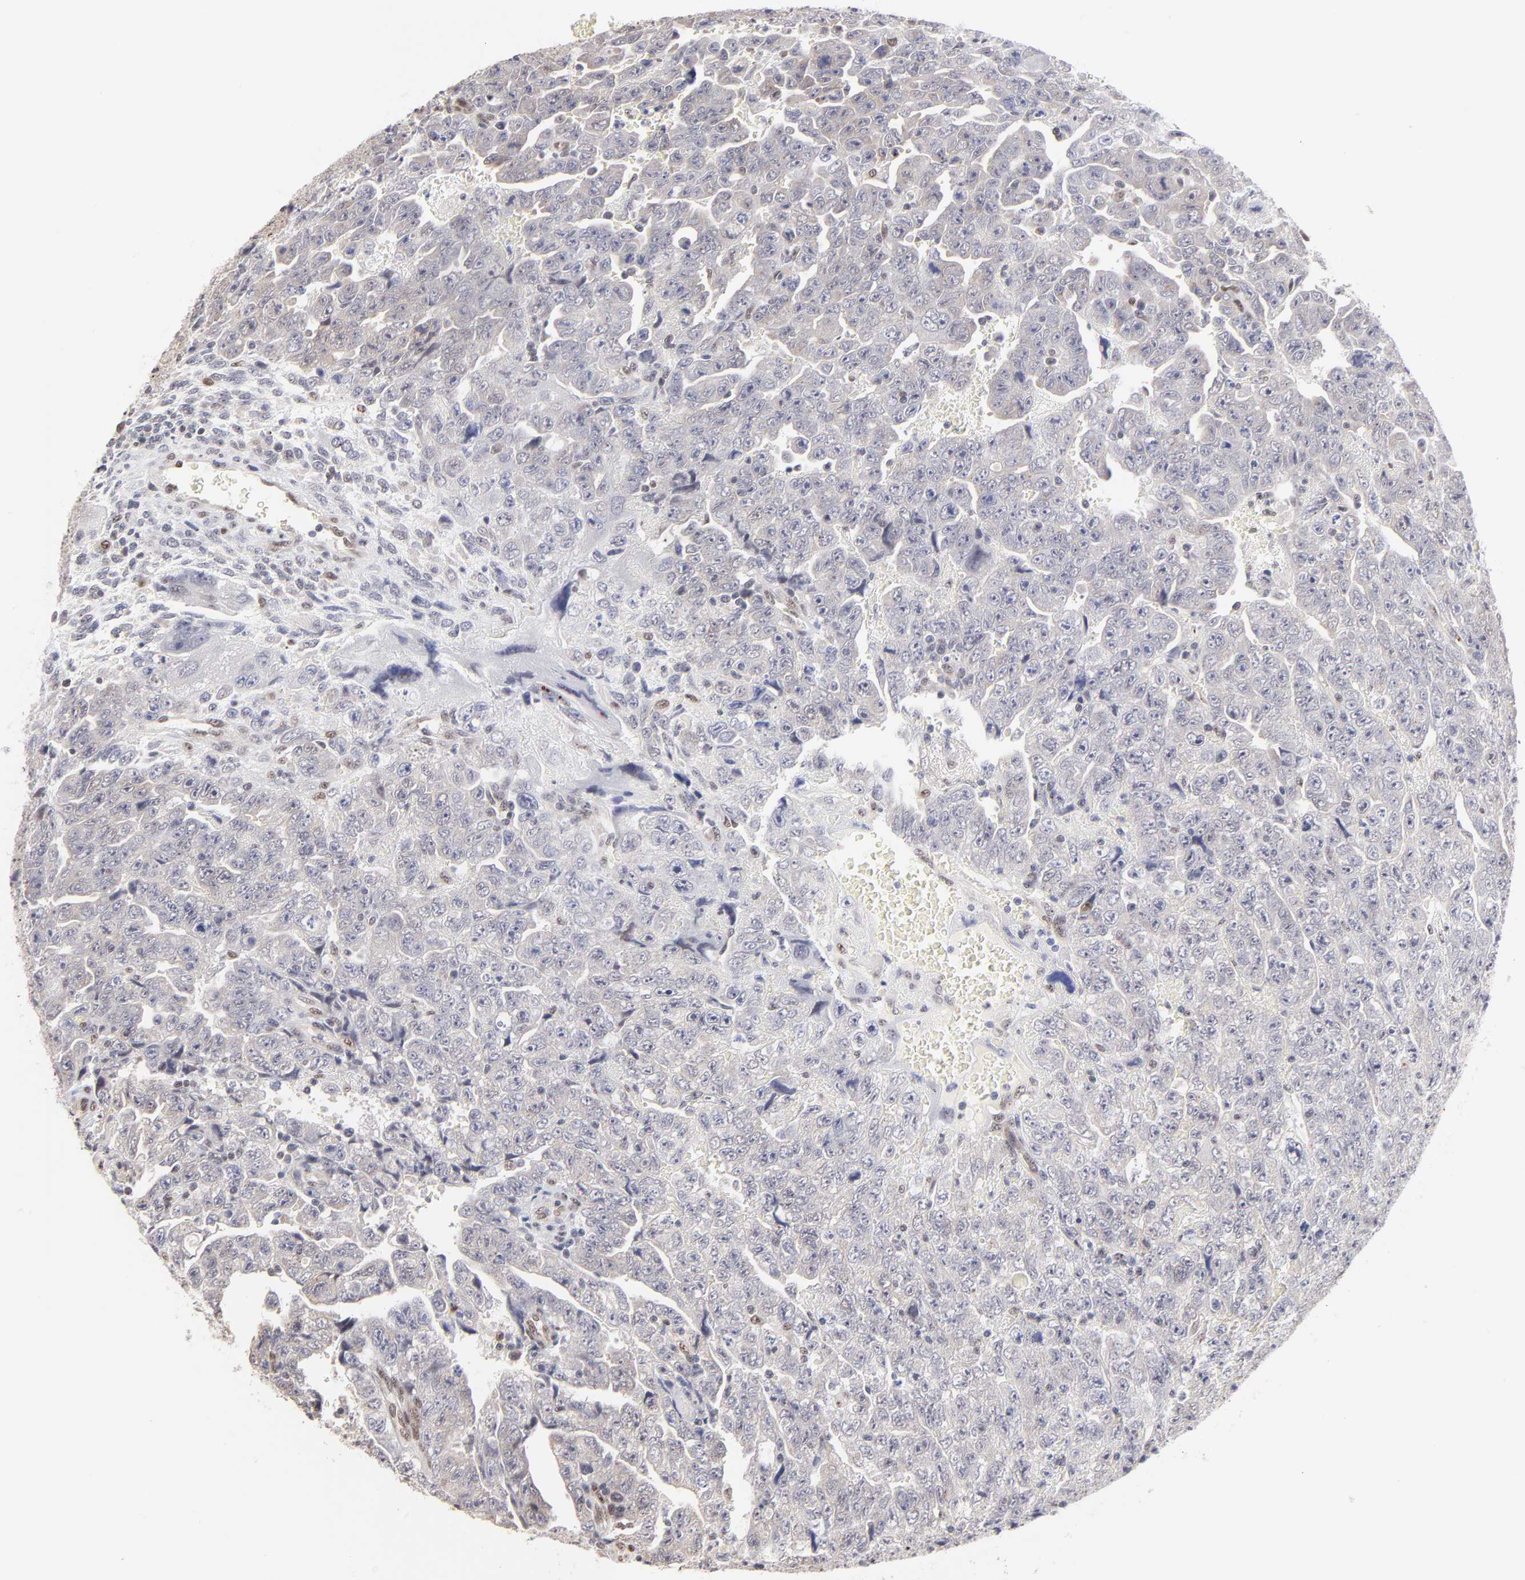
{"staining": {"intensity": "negative", "quantity": "none", "location": "none"}, "tissue": "testis cancer", "cell_type": "Tumor cells", "image_type": "cancer", "snomed": [{"axis": "morphology", "description": "Carcinoma, Embryonal, NOS"}, {"axis": "topography", "description": "Testis"}], "caption": "DAB (3,3'-diaminobenzidine) immunohistochemical staining of embryonal carcinoma (testis) demonstrates no significant positivity in tumor cells.", "gene": "STAT3", "patient": {"sex": "male", "age": 28}}